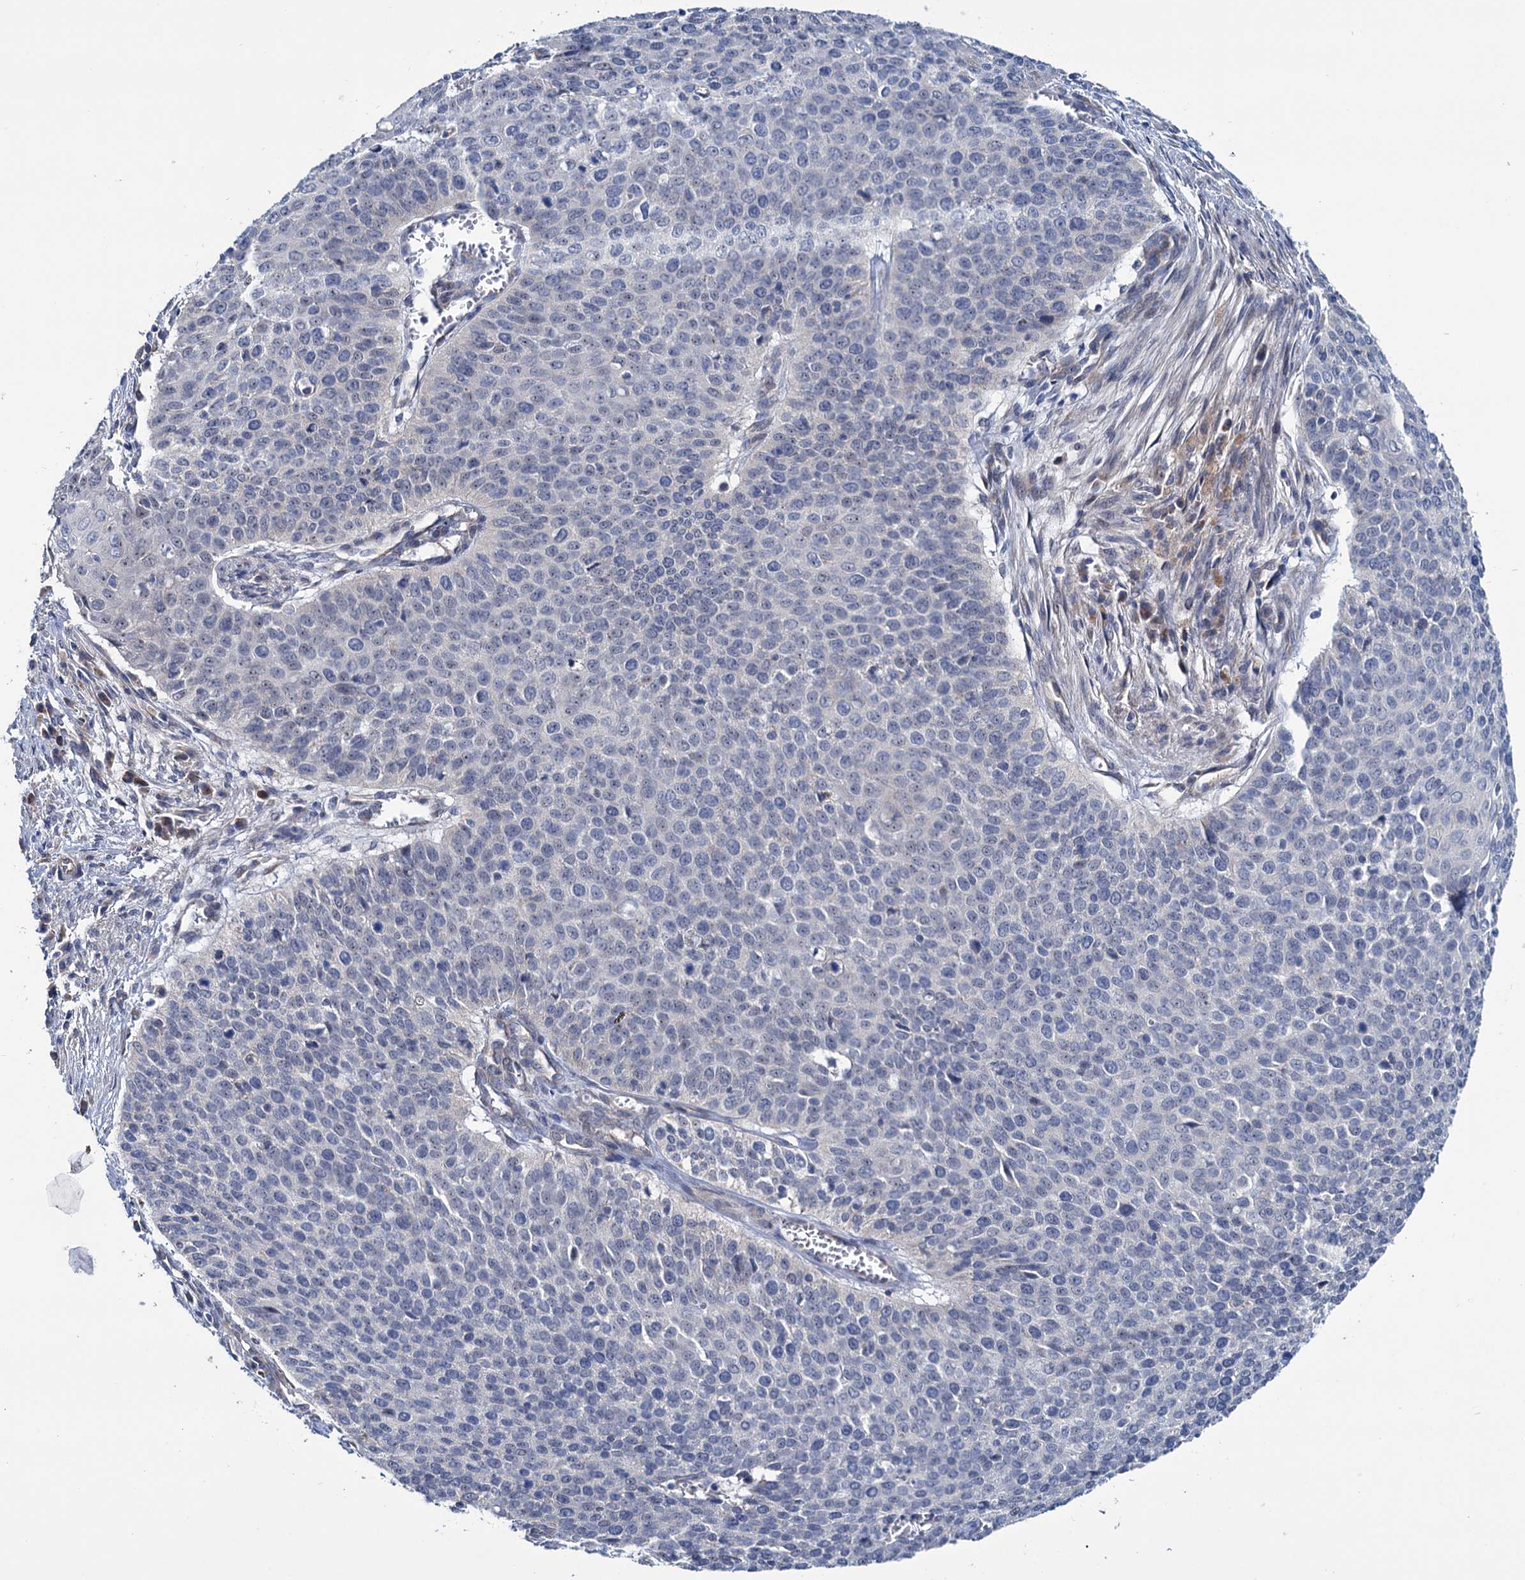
{"staining": {"intensity": "negative", "quantity": "none", "location": "none"}, "tissue": "cervical cancer", "cell_type": "Tumor cells", "image_type": "cancer", "snomed": [{"axis": "morphology", "description": "Squamous cell carcinoma, NOS"}, {"axis": "topography", "description": "Cervix"}], "caption": "Human cervical cancer (squamous cell carcinoma) stained for a protein using immunohistochemistry reveals no expression in tumor cells.", "gene": "EYA4", "patient": {"sex": "female", "age": 39}}